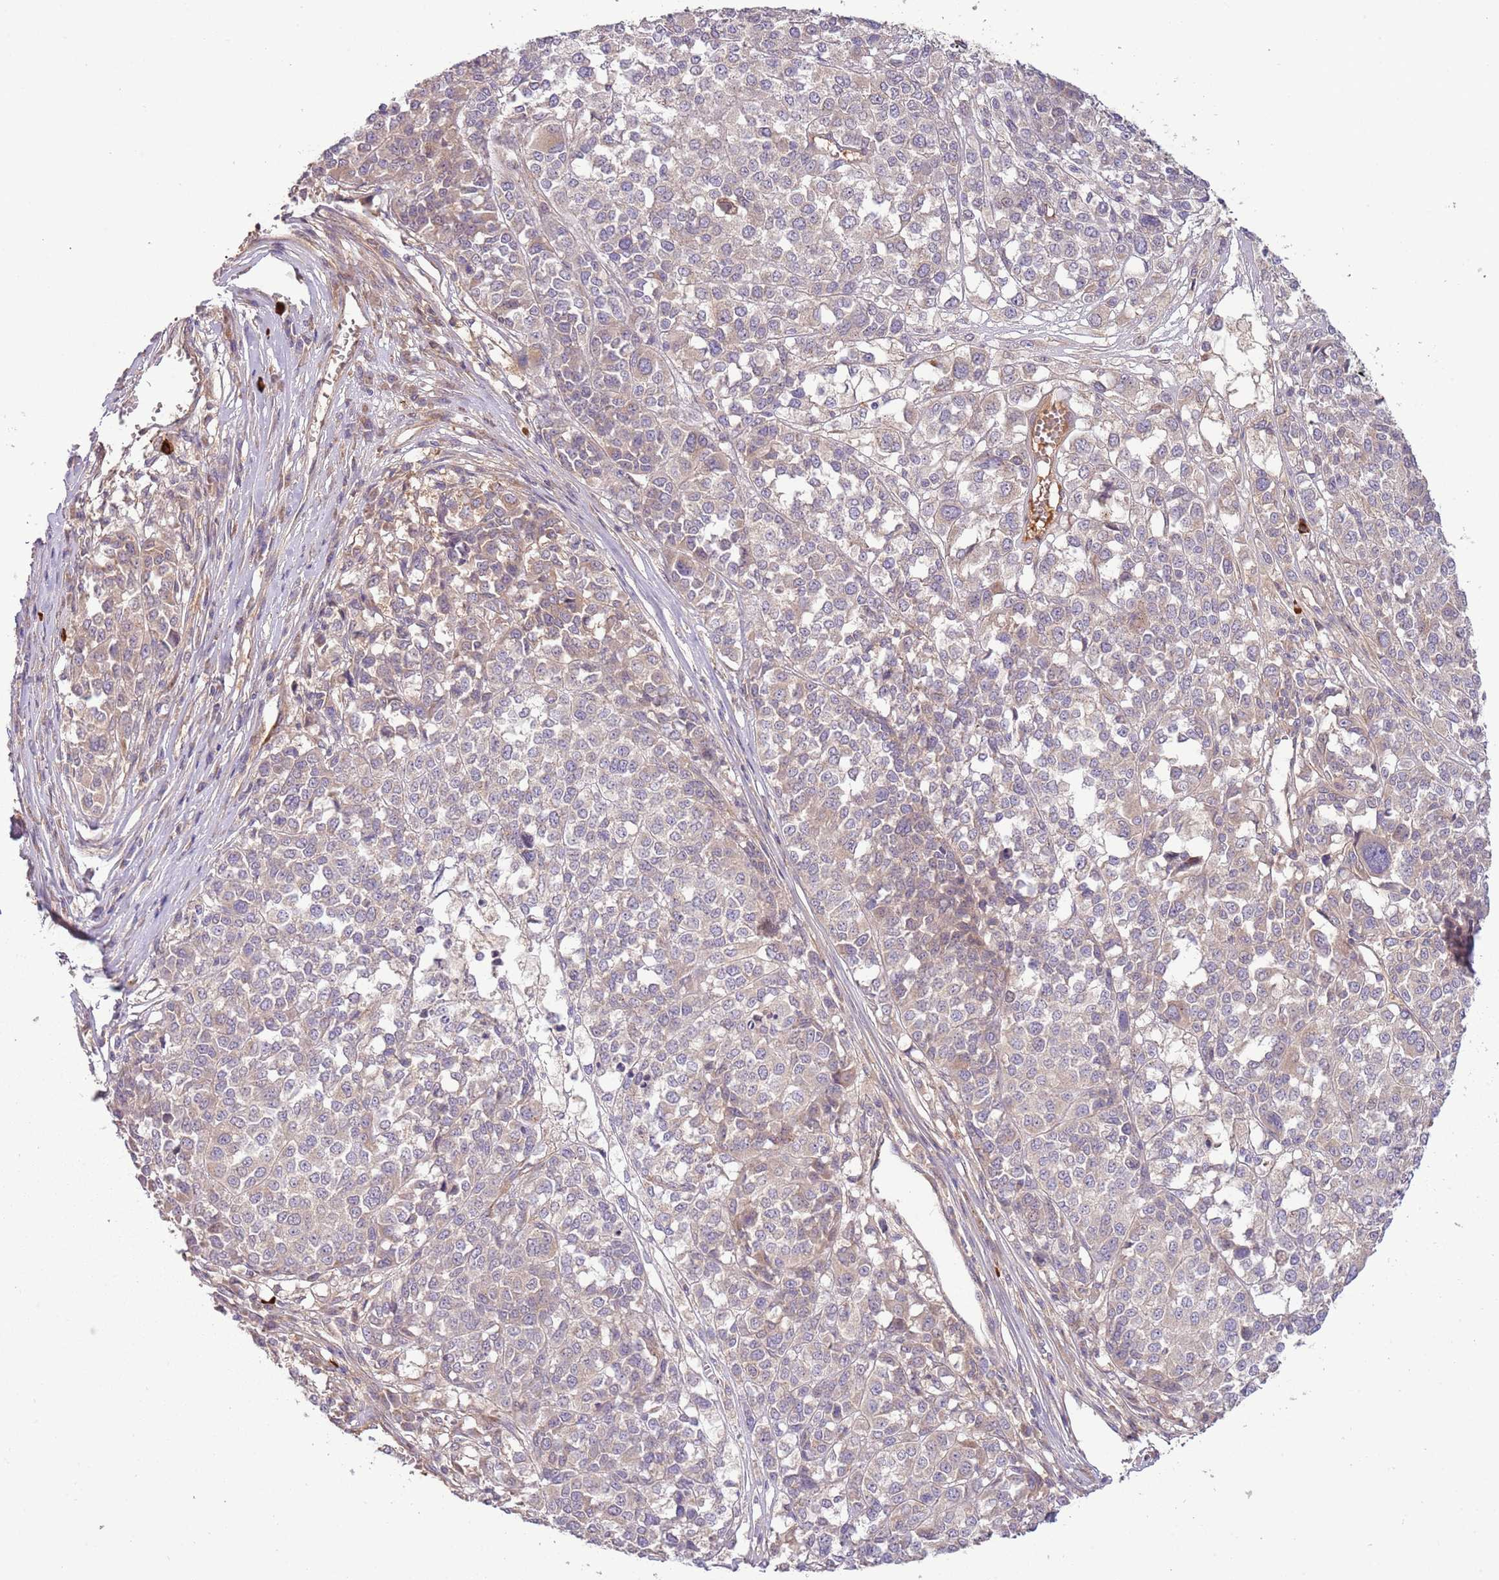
{"staining": {"intensity": "weak", "quantity": "<25%", "location": "cytoplasmic/membranous"}, "tissue": "melanoma", "cell_type": "Tumor cells", "image_type": "cancer", "snomed": [{"axis": "morphology", "description": "Malignant melanoma, Metastatic site"}, {"axis": "topography", "description": "Lymph node"}], "caption": "Photomicrograph shows no protein expression in tumor cells of melanoma tissue.", "gene": "RNF128", "patient": {"sex": "male", "age": 44}}